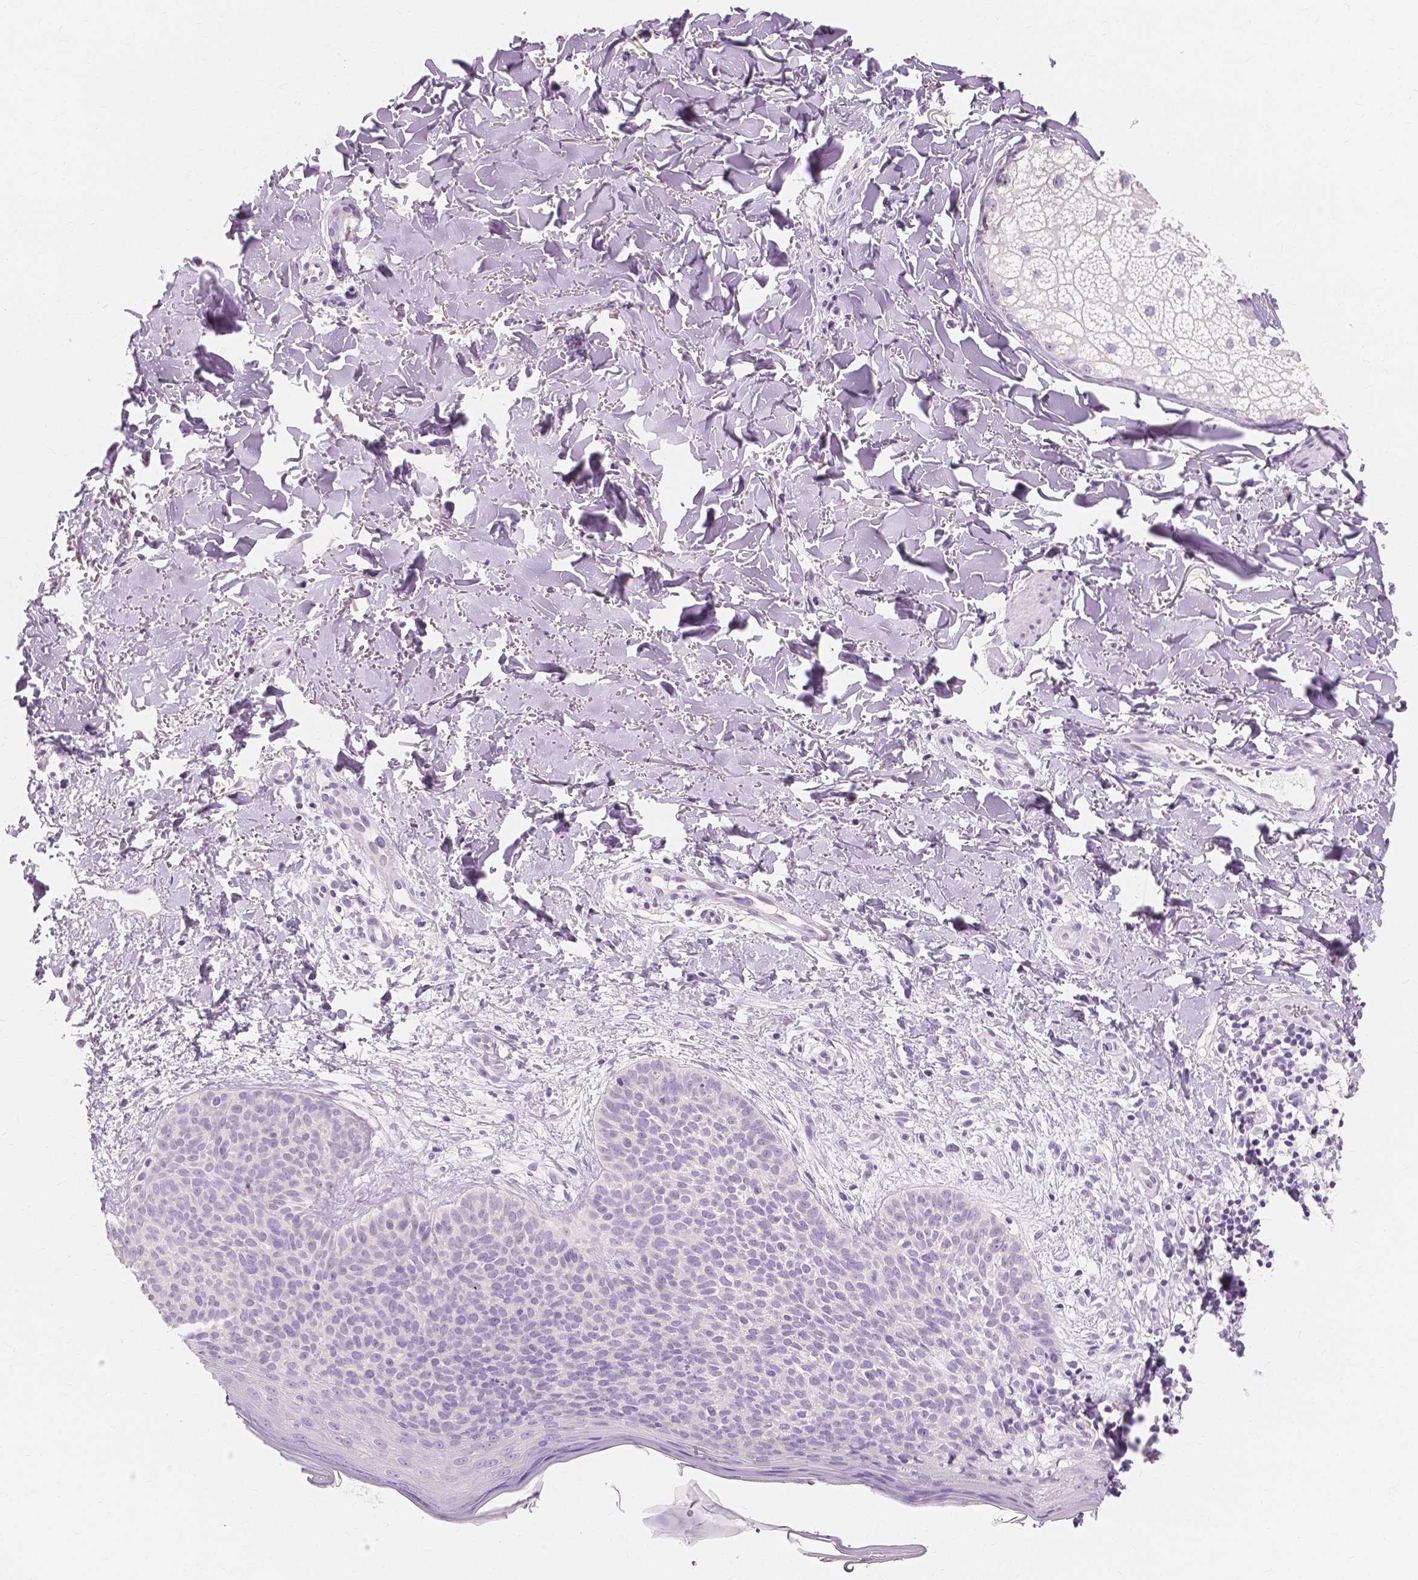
{"staining": {"intensity": "negative", "quantity": "none", "location": "none"}, "tissue": "skin cancer", "cell_type": "Tumor cells", "image_type": "cancer", "snomed": [{"axis": "morphology", "description": "Basal cell carcinoma"}, {"axis": "topography", "description": "Skin"}], "caption": "Skin basal cell carcinoma was stained to show a protein in brown. There is no significant staining in tumor cells.", "gene": "MUC12", "patient": {"sex": "male", "age": 57}}